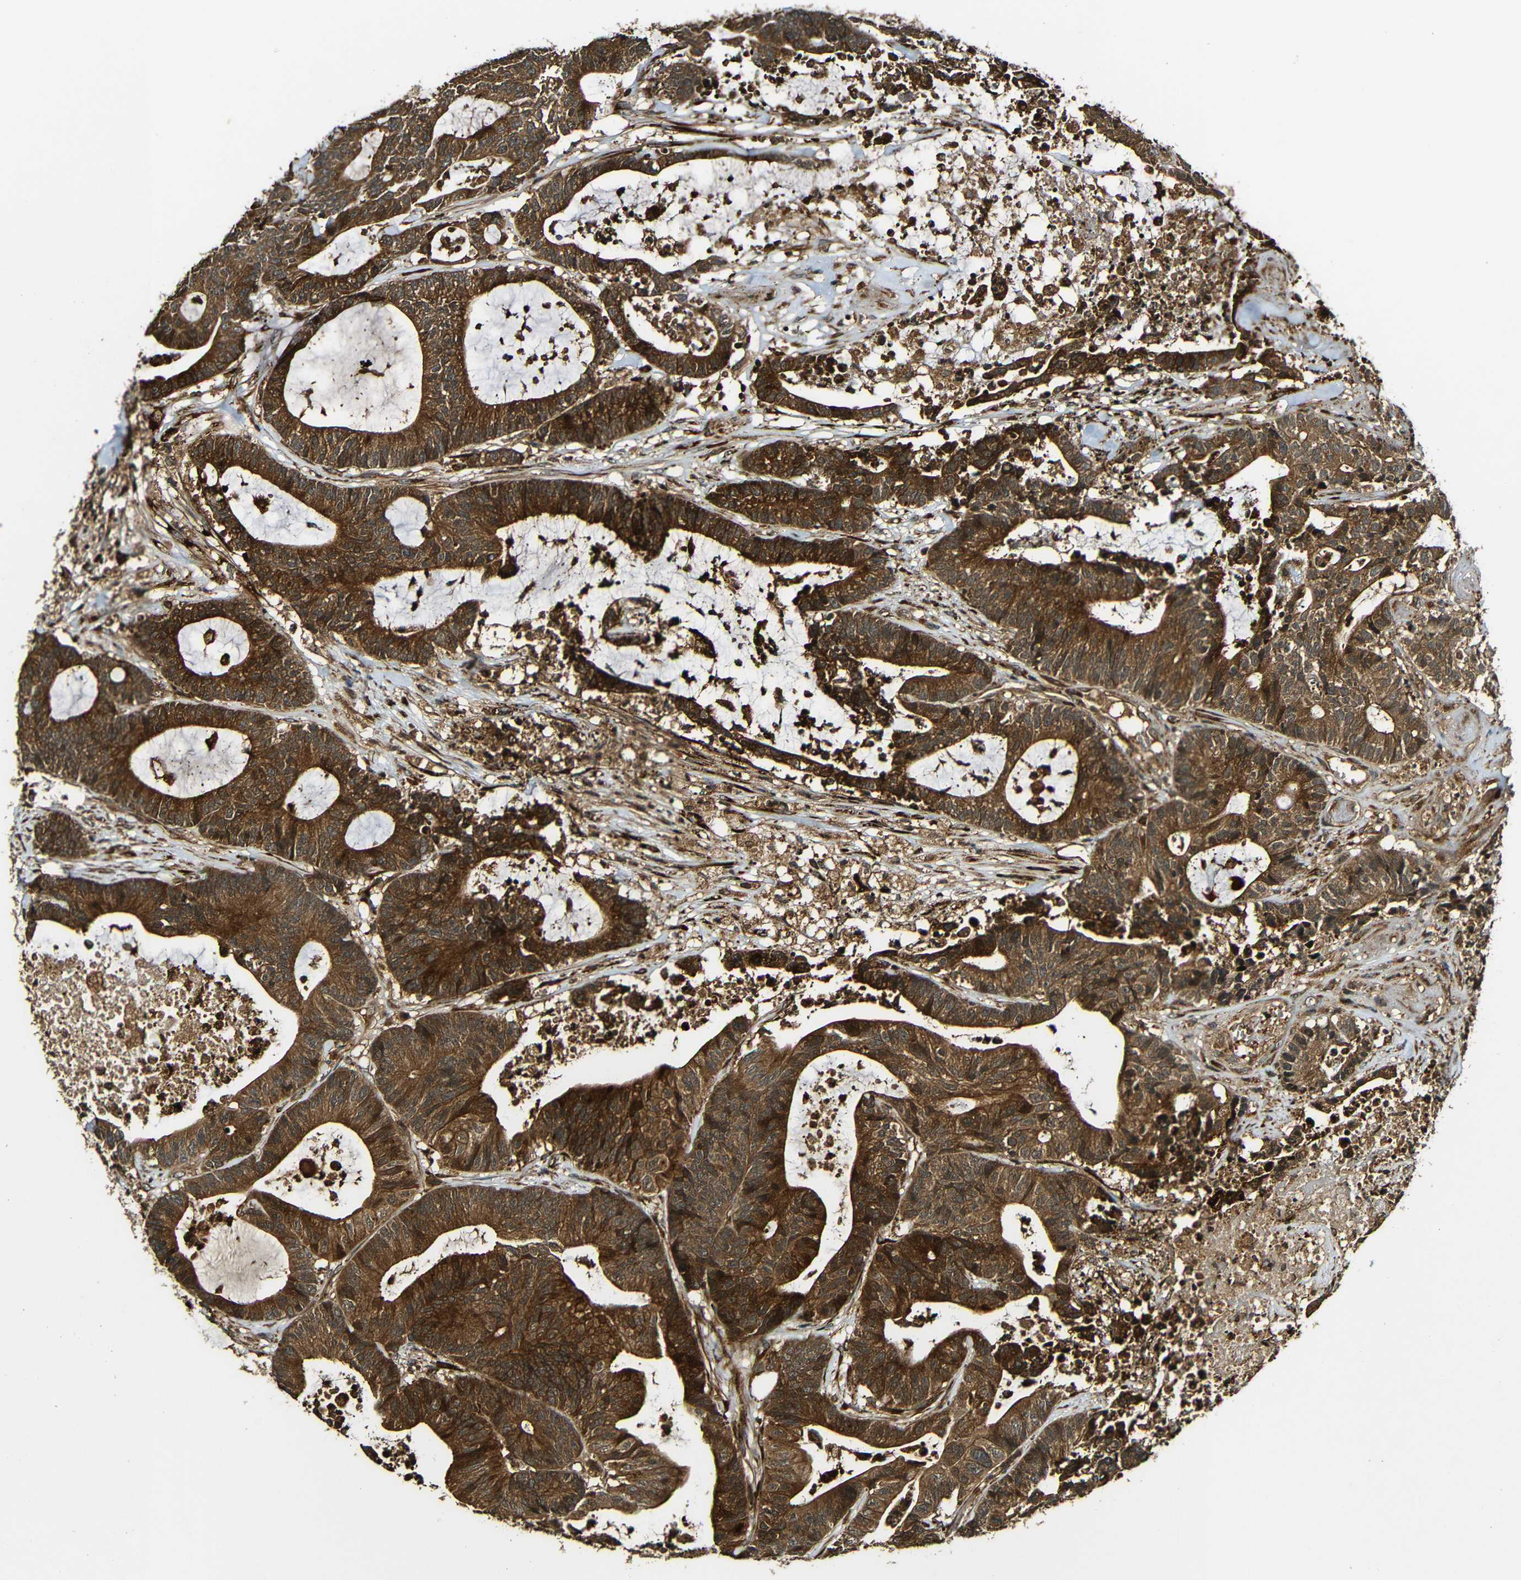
{"staining": {"intensity": "strong", "quantity": ">75%", "location": "cytoplasmic/membranous"}, "tissue": "colorectal cancer", "cell_type": "Tumor cells", "image_type": "cancer", "snomed": [{"axis": "morphology", "description": "Adenocarcinoma, NOS"}, {"axis": "topography", "description": "Colon"}], "caption": "Tumor cells exhibit strong cytoplasmic/membranous staining in about >75% of cells in adenocarcinoma (colorectal).", "gene": "CASP8", "patient": {"sex": "female", "age": 84}}